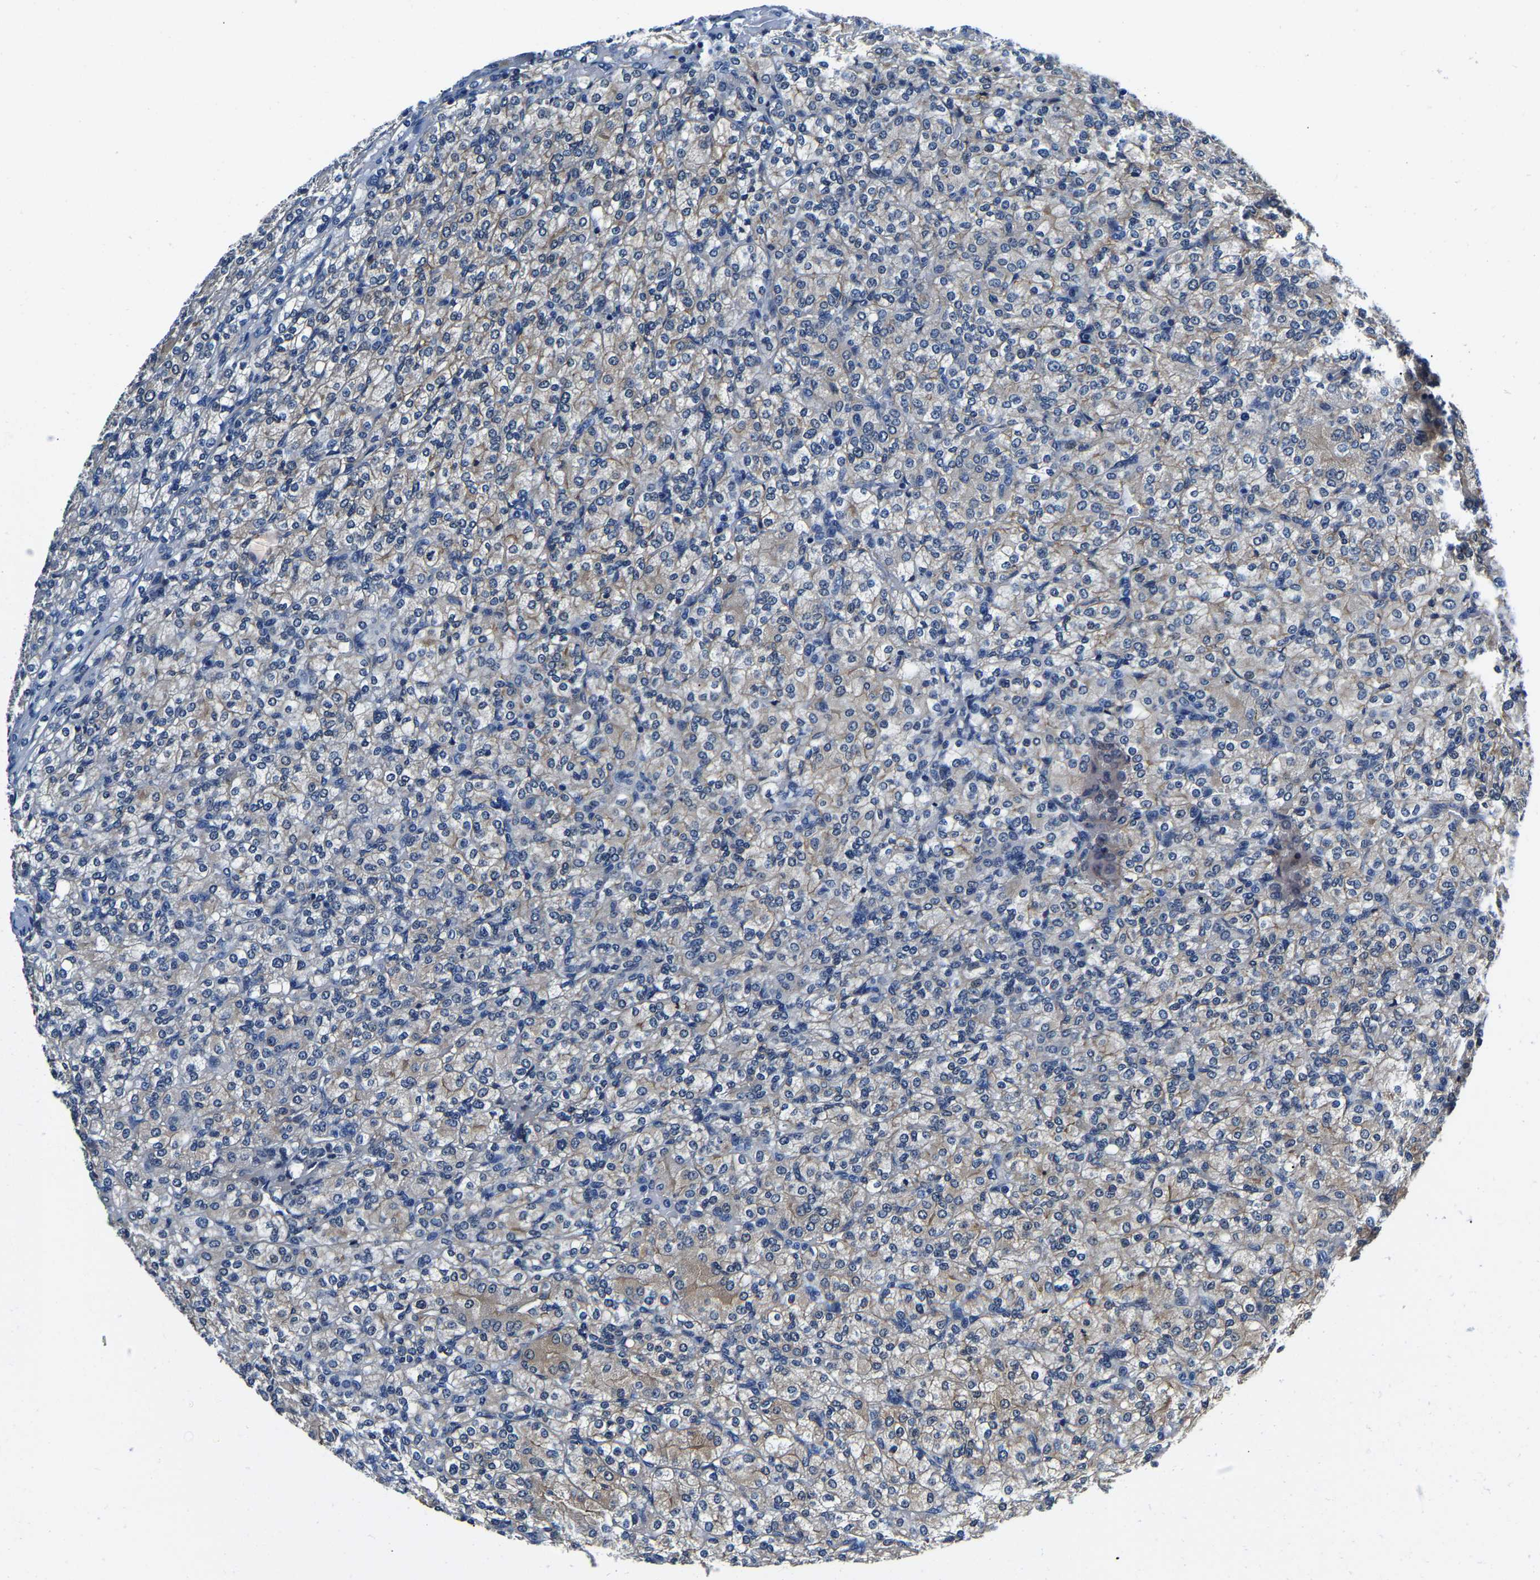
{"staining": {"intensity": "weak", "quantity": "<25%", "location": "cytoplasmic/membranous"}, "tissue": "renal cancer", "cell_type": "Tumor cells", "image_type": "cancer", "snomed": [{"axis": "morphology", "description": "Adenocarcinoma, NOS"}, {"axis": "topography", "description": "Kidney"}], "caption": "Tumor cells show no significant positivity in adenocarcinoma (renal). The staining is performed using DAB brown chromogen with nuclei counter-stained in using hematoxylin.", "gene": "ACO1", "patient": {"sex": "male", "age": 77}}